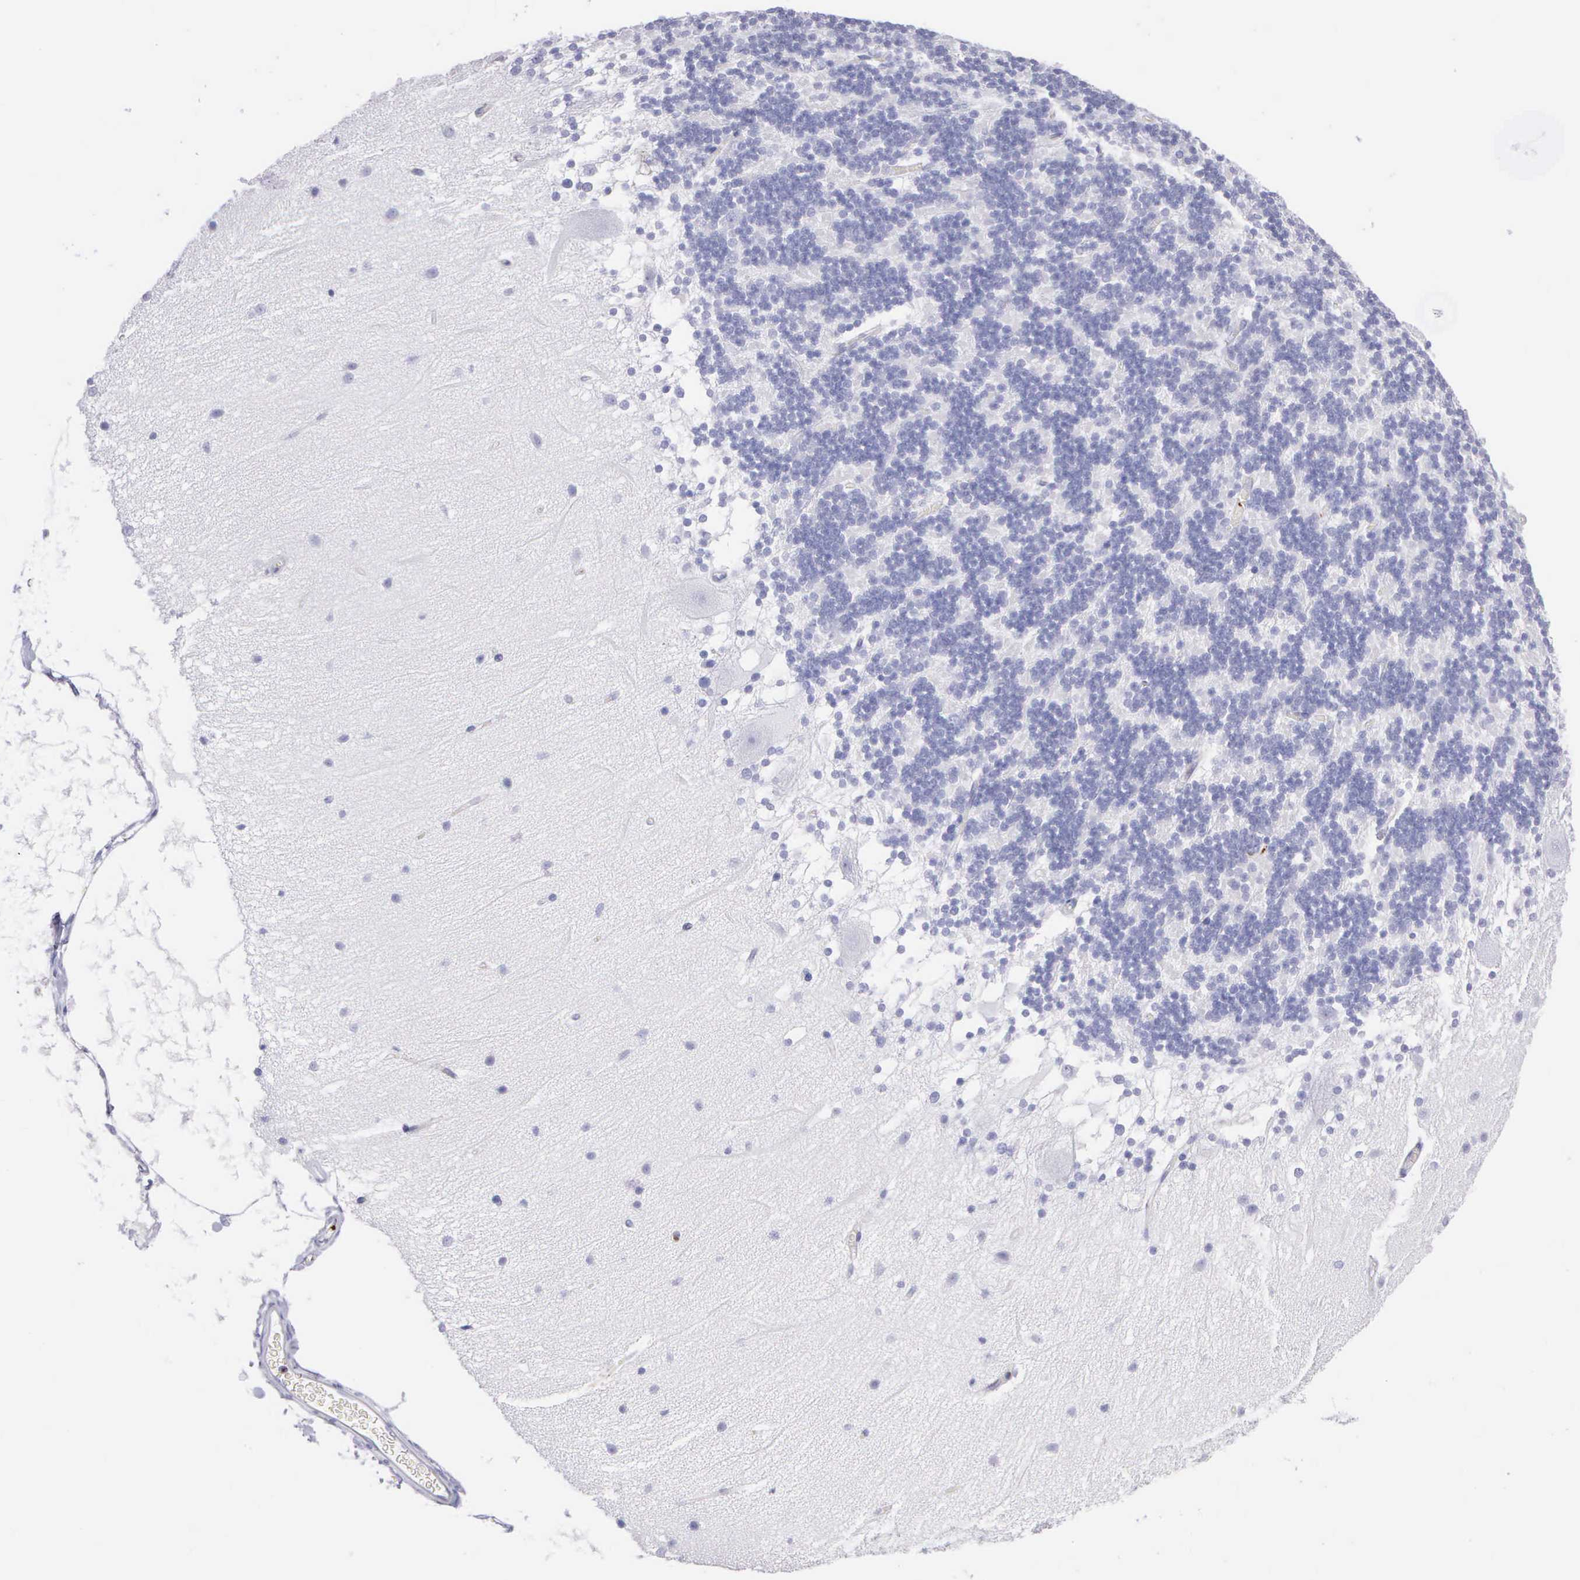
{"staining": {"intensity": "negative", "quantity": "none", "location": "none"}, "tissue": "cerebellum", "cell_type": "Cells in granular layer", "image_type": "normal", "snomed": [{"axis": "morphology", "description": "Normal tissue, NOS"}, {"axis": "topography", "description": "Cerebellum"}], "caption": "IHC micrograph of benign cerebellum: human cerebellum stained with DAB shows no significant protein staining in cells in granular layer.", "gene": "SRGN", "patient": {"sex": "female", "age": 54}}